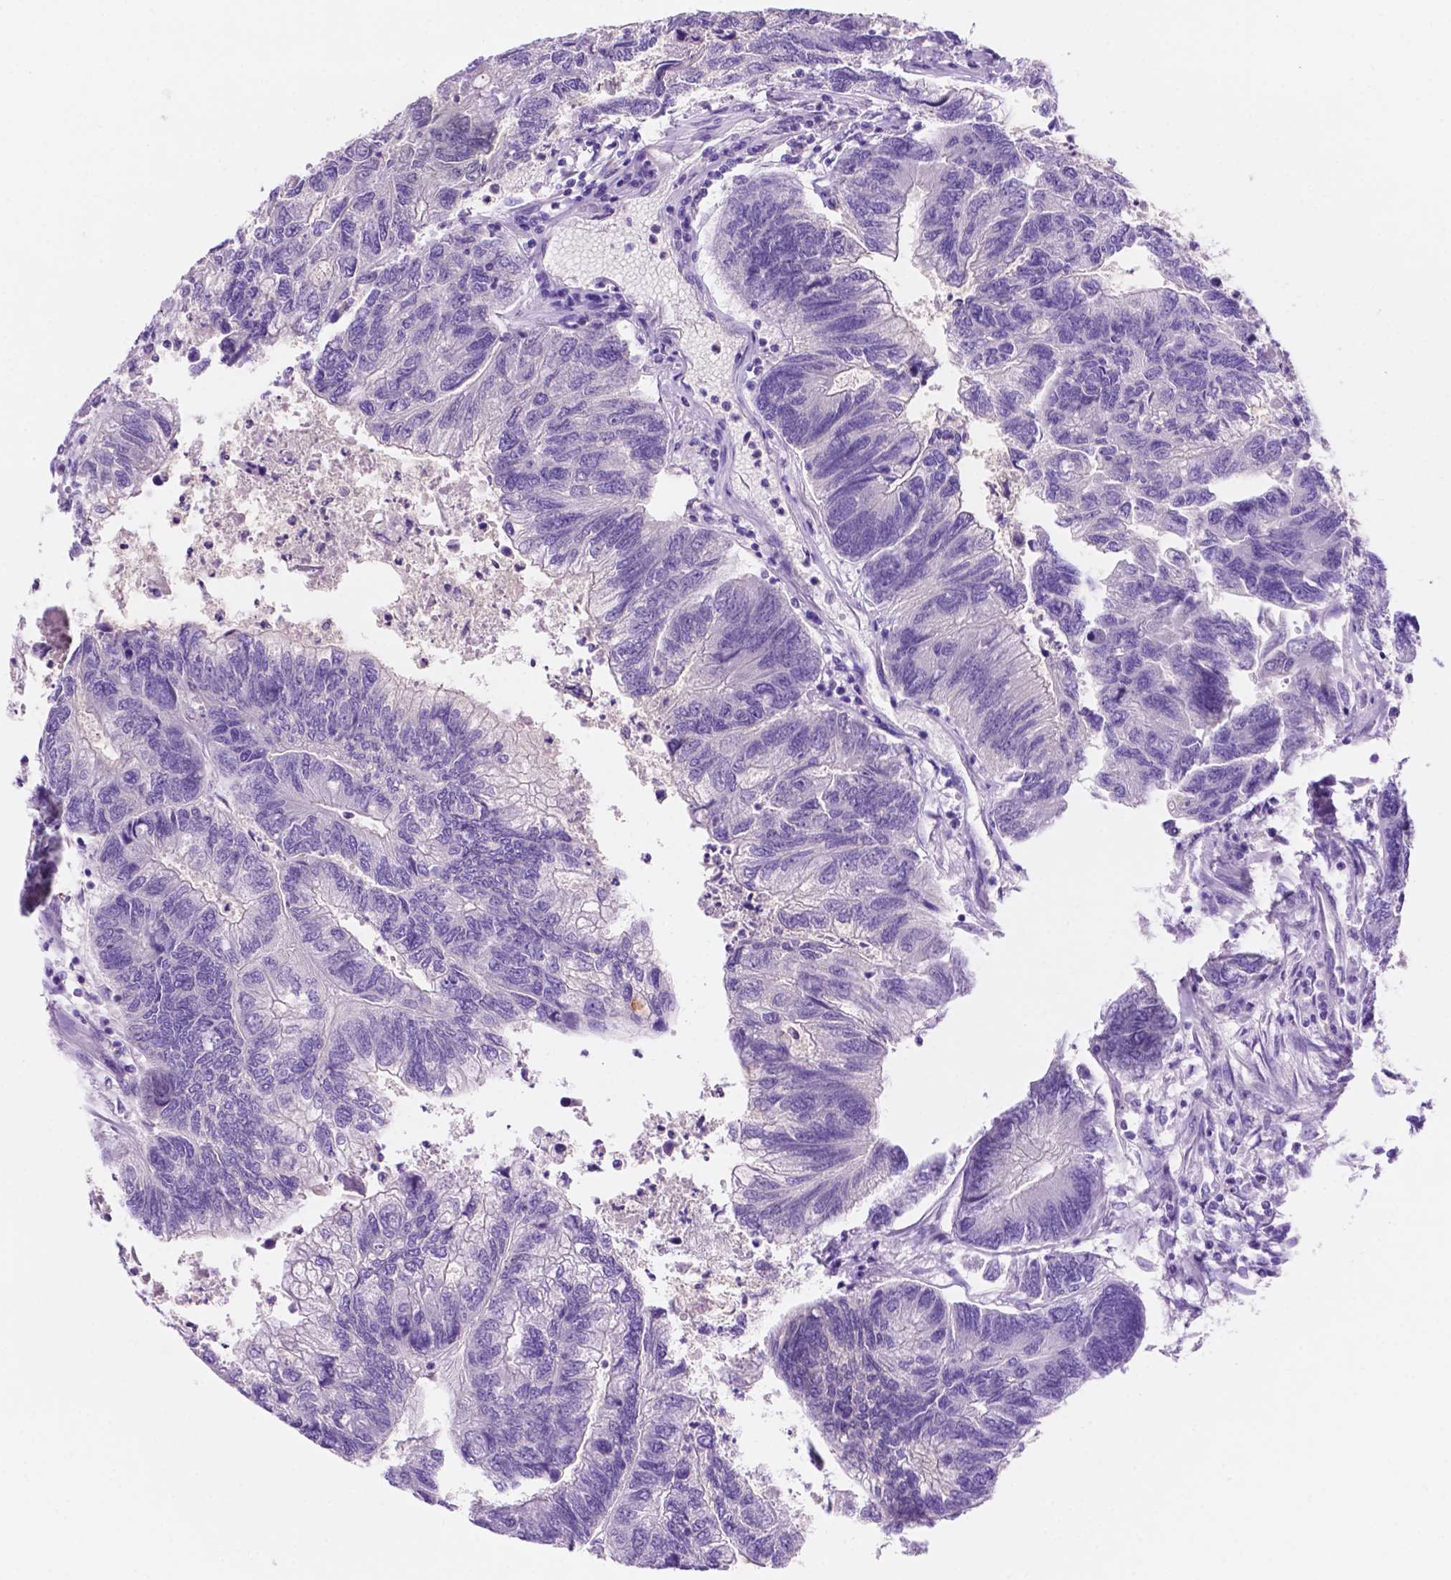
{"staining": {"intensity": "negative", "quantity": "none", "location": "none"}, "tissue": "colorectal cancer", "cell_type": "Tumor cells", "image_type": "cancer", "snomed": [{"axis": "morphology", "description": "Adenocarcinoma, NOS"}, {"axis": "topography", "description": "Colon"}], "caption": "A high-resolution histopathology image shows immunohistochemistry staining of colorectal adenocarcinoma, which reveals no significant staining in tumor cells.", "gene": "FOXB2", "patient": {"sex": "female", "age": 67}}